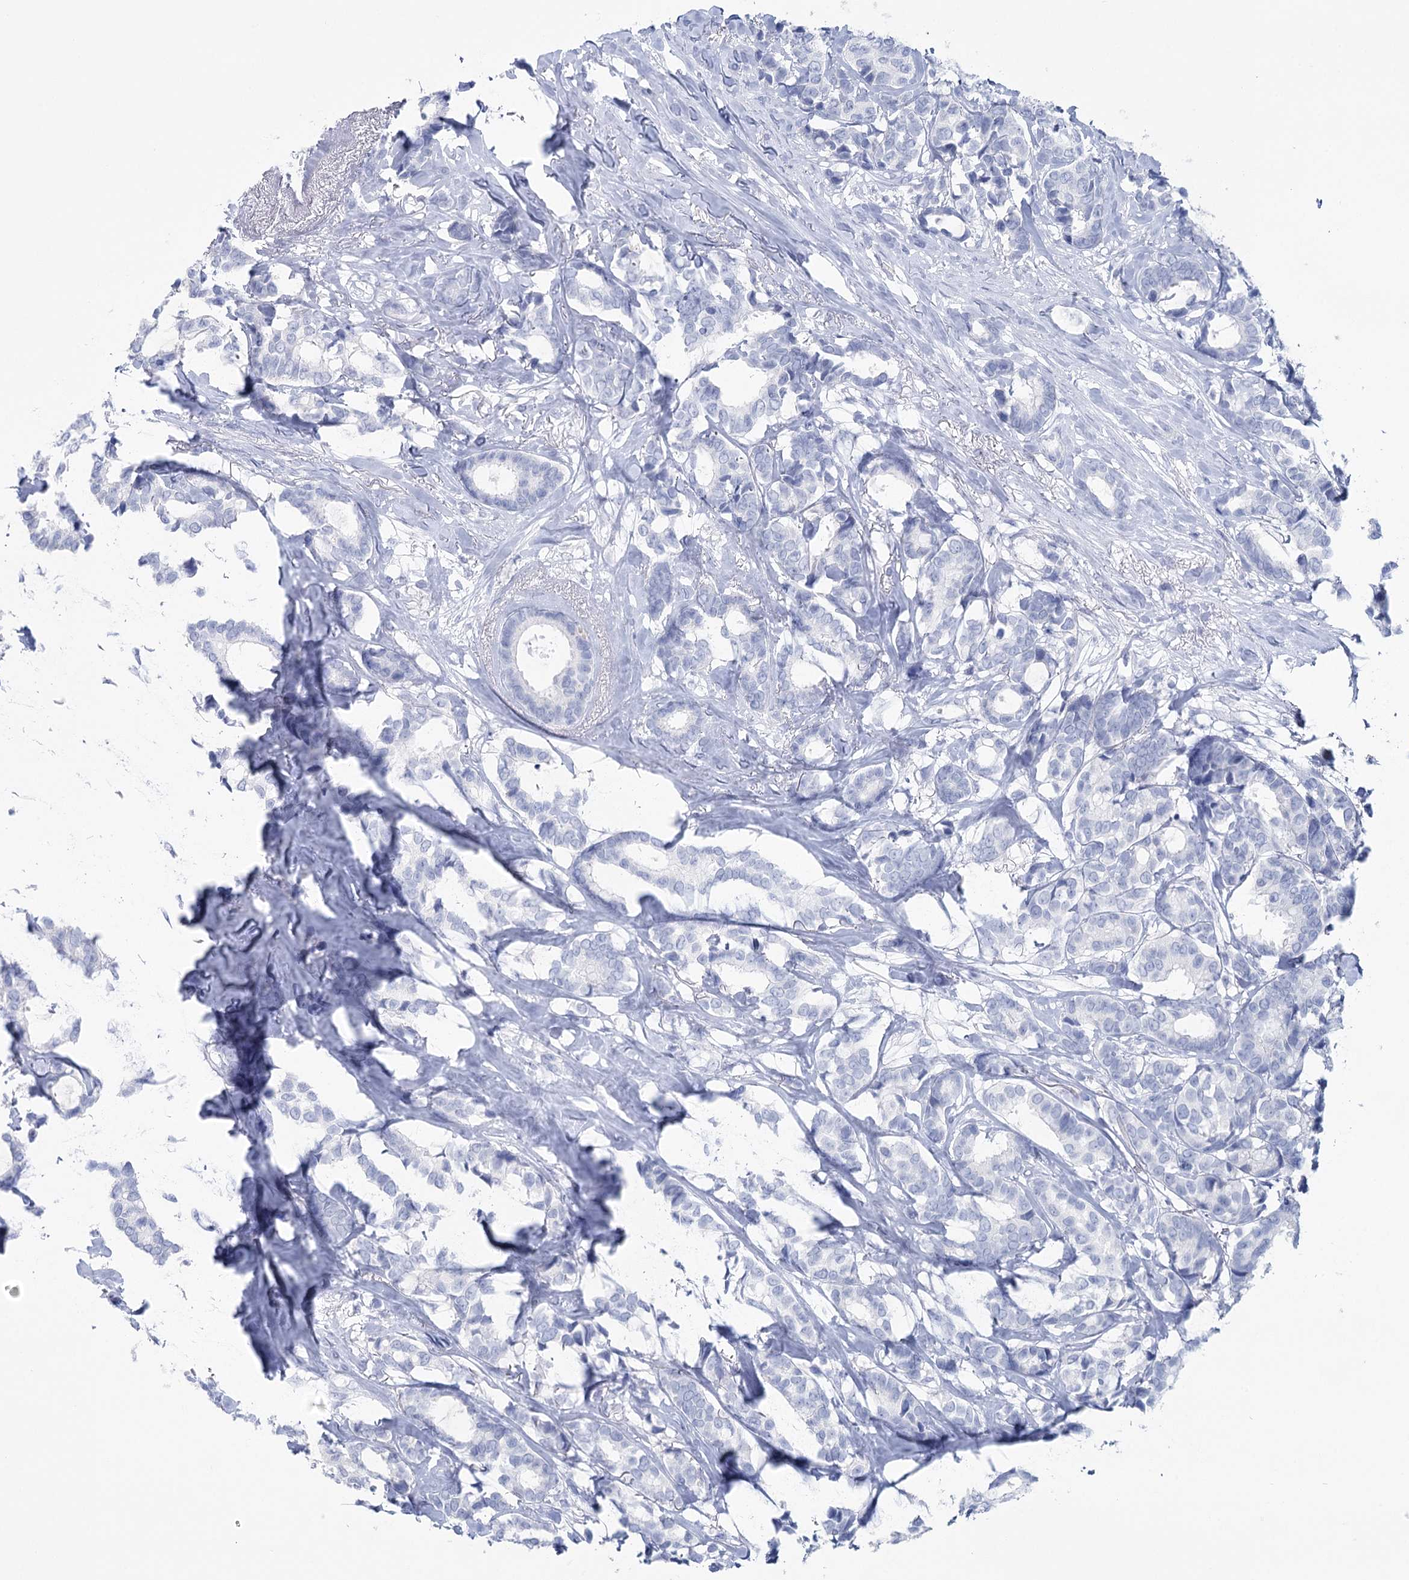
{"staining": {"intensity": "negative", "quantity": "none", "location": "none"}, "tissue": "breast cancer", "cell_type": "Tumor cells", "image_type": "cancer", "snomed": [{"axis": "morphology", "description": "Duct carcinoma"}, {"axis": "topography", "description": "Breast"}], "caption": "A high-resolution photomicrograph shows immunohistochemistry staining of breast intraductal carcinoma, which reveals no significant staining in tumor cells.", "gene": "CCDC88A", "patient": {"sex": "female", "age": 87}}